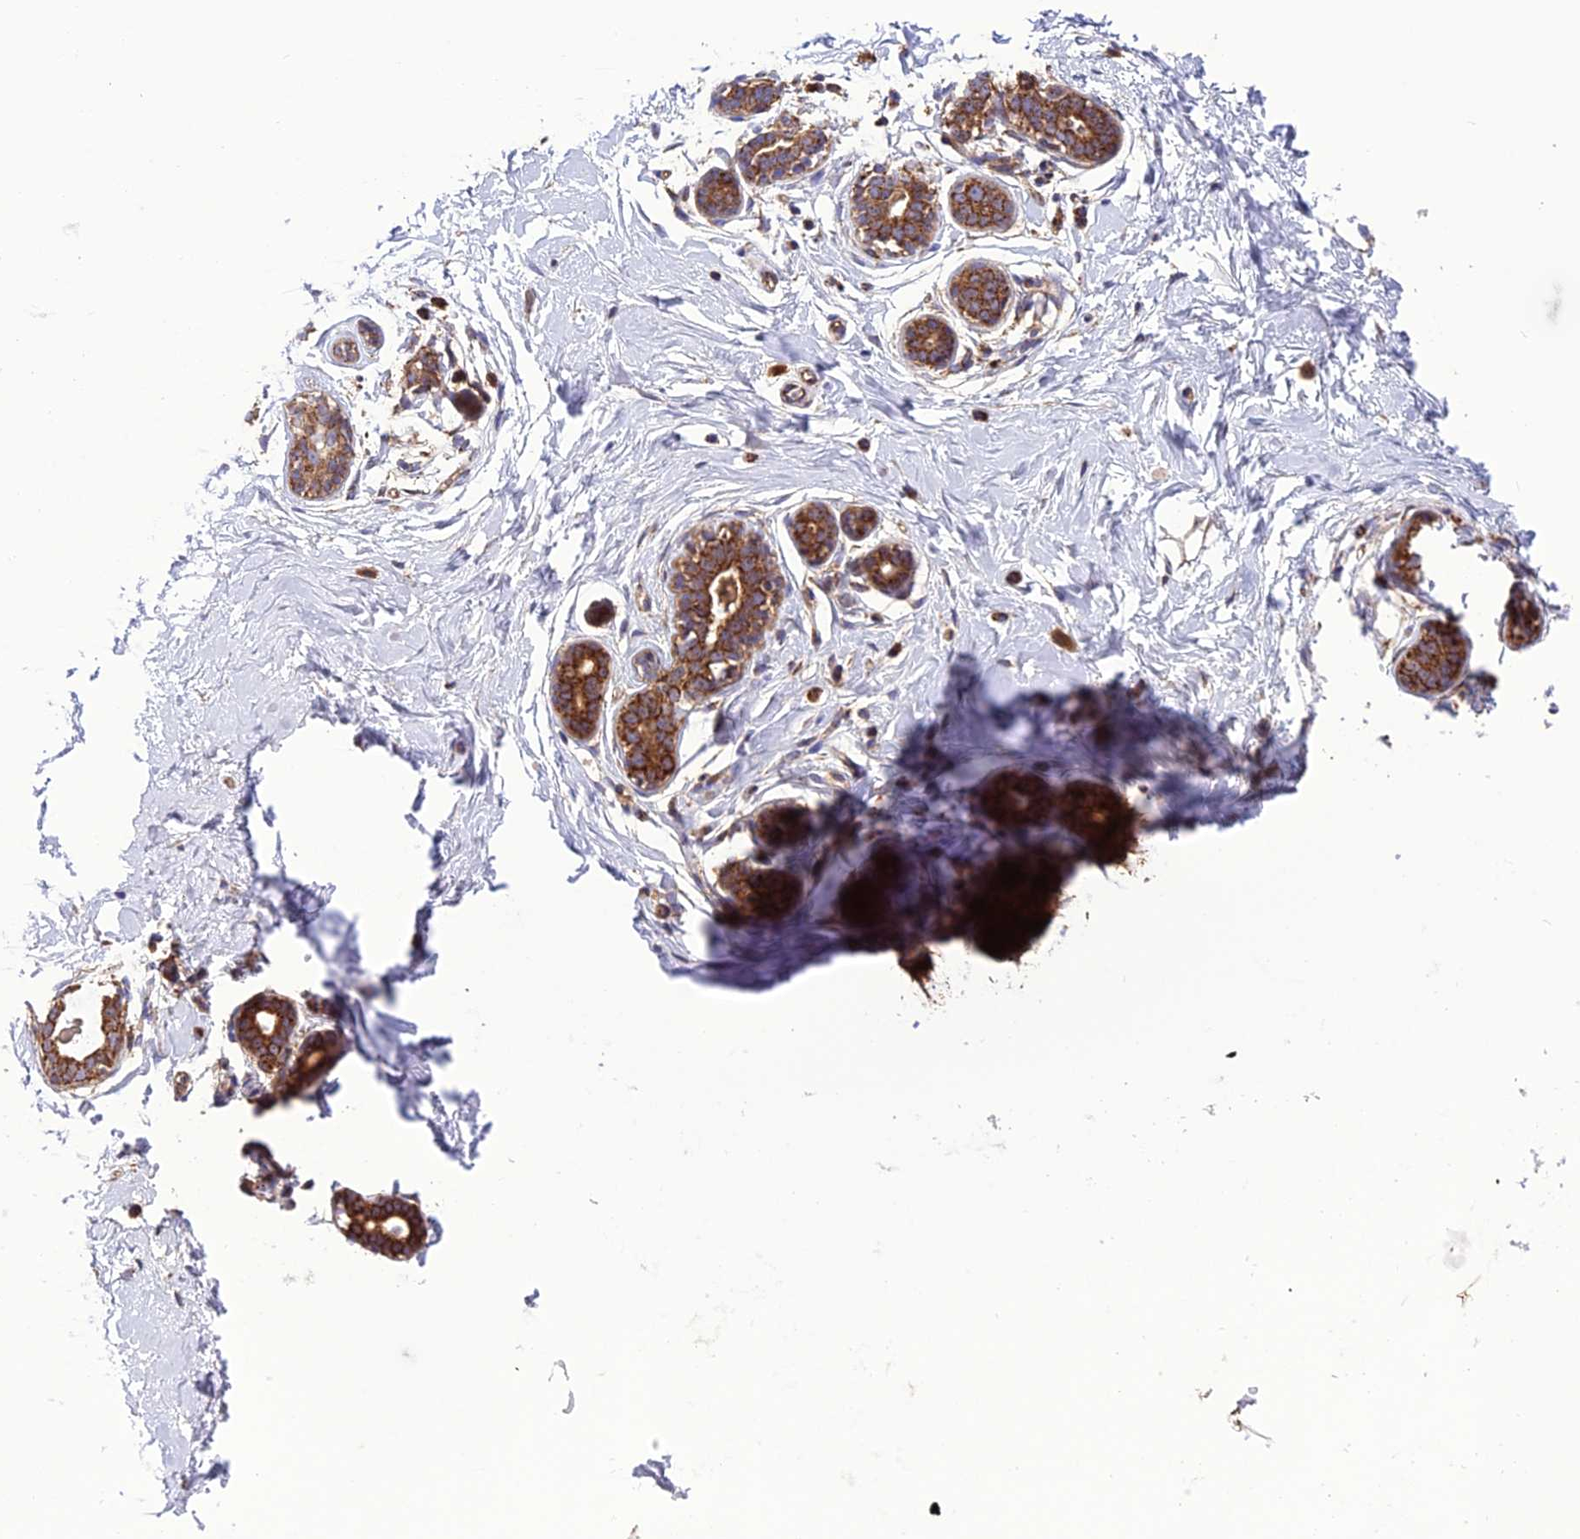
{"staining": {"intensity": "negative", "quantity": "none", "location": "none"}, "tissue": "breast", "cell_type": "Adipocytes", "image_type": "normal", "snomed": [{"axis": "morphology", "description": "Normal tissue, NOS"}, {"axis": "morphology", "description": "Adenoma, NOS"}, {"axis": "topography", "description": "Breast"}], "caption": "Adipocytes are negative for brown protein staining in normal breast. (DAB (3,3'-diaminobenzidine) immunohistochemistry, high magnification).", "gene": "MRPS9", "patient": {"sex": "female", "age": 23}}